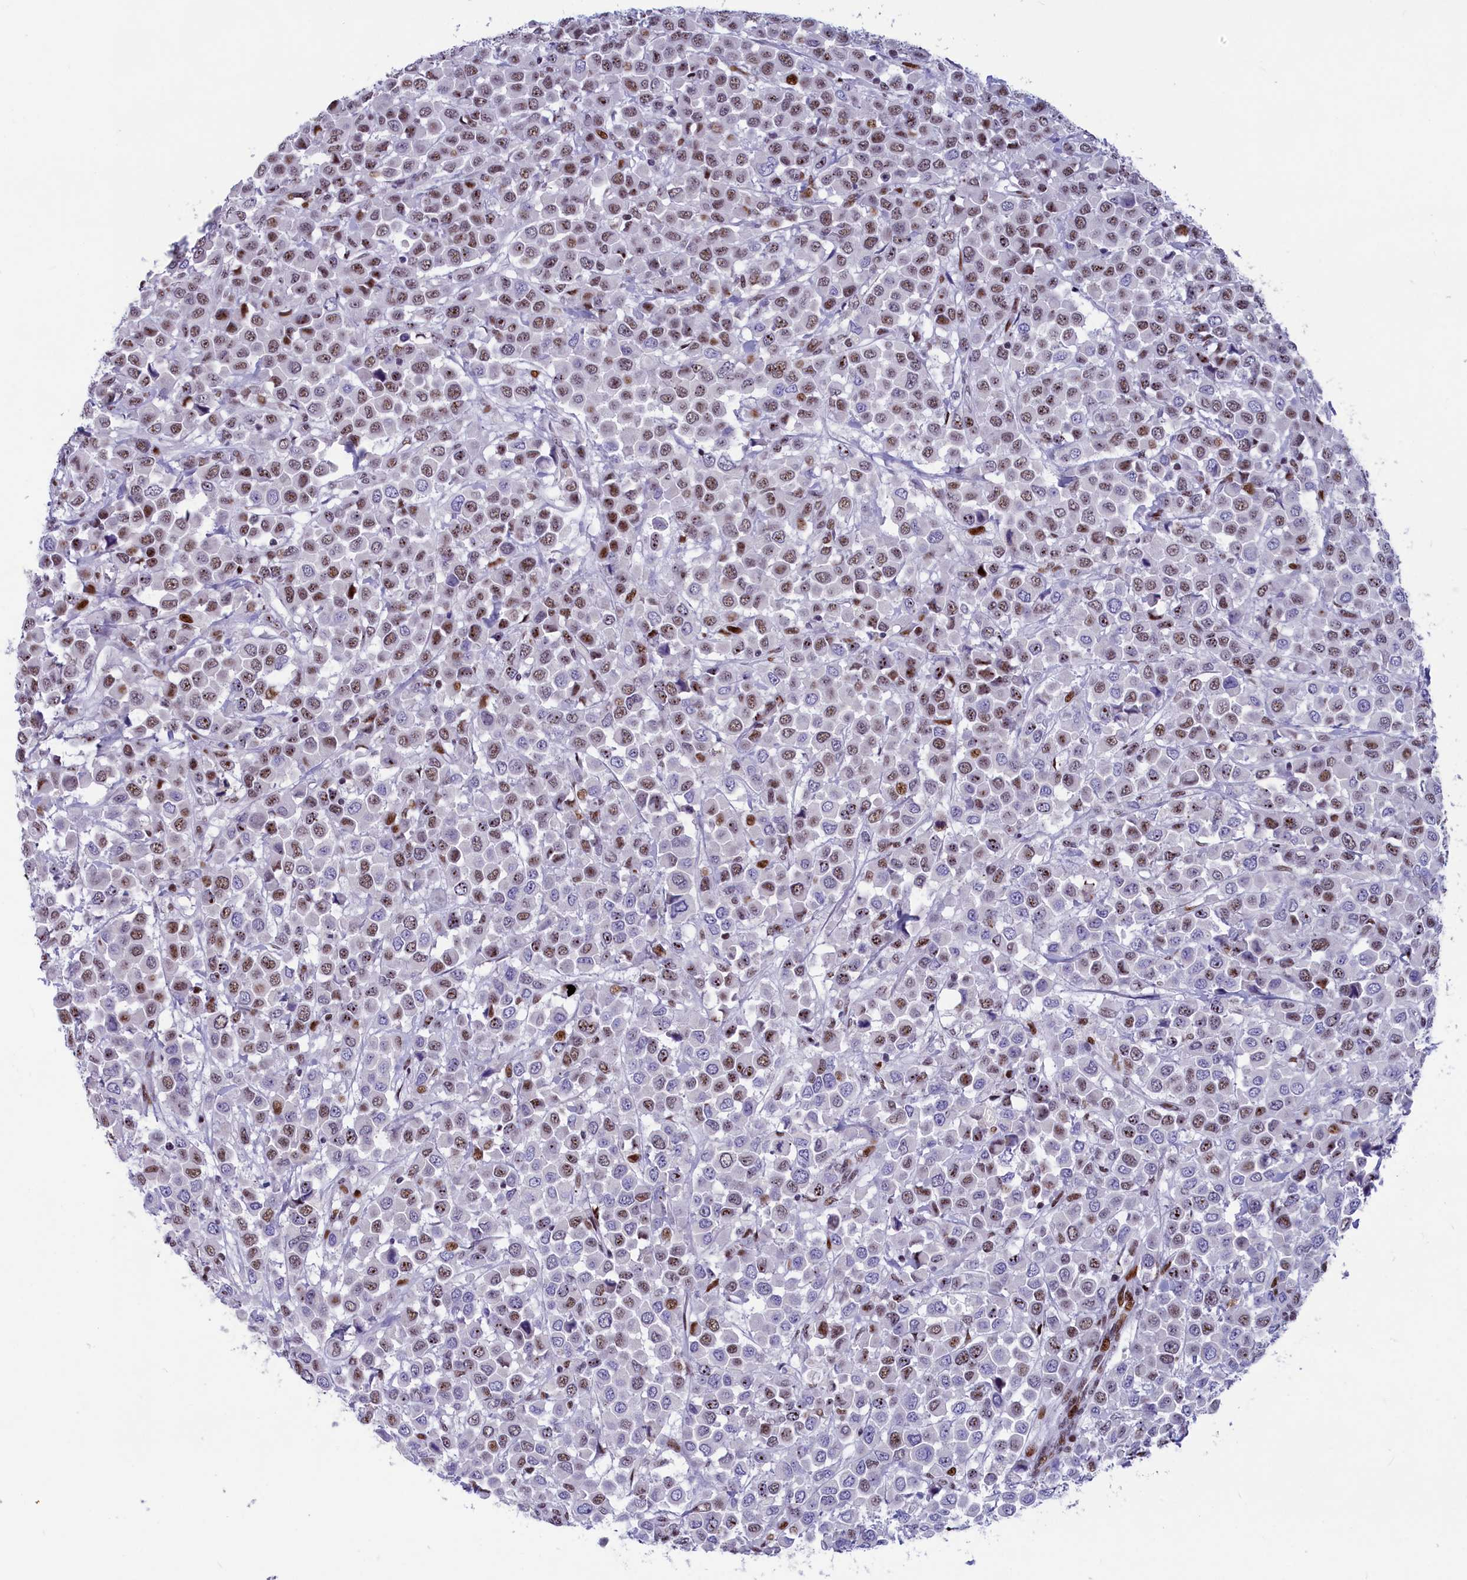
{"staining": {"intensity": "moderate", "quantity": ">75%", "location": "nuclear"}, "tissue": "breast cancer", "cell_type": "Tumor cells", "image_type": "cancer", "snomed": [{"axis": "morphology", "description": "Duct carcinoma"}, {"axis": "topography", "description": "Breast"}], "caption": "Moderate nuclear positivity for a protein is appreciated in about >75% of tumor cells of breast cancer (infiltrating ductal carcinoma) using immunohistochemistry (IHC).", "gene": "NSA2", "patient": {"sex": "female", "age": 61}}